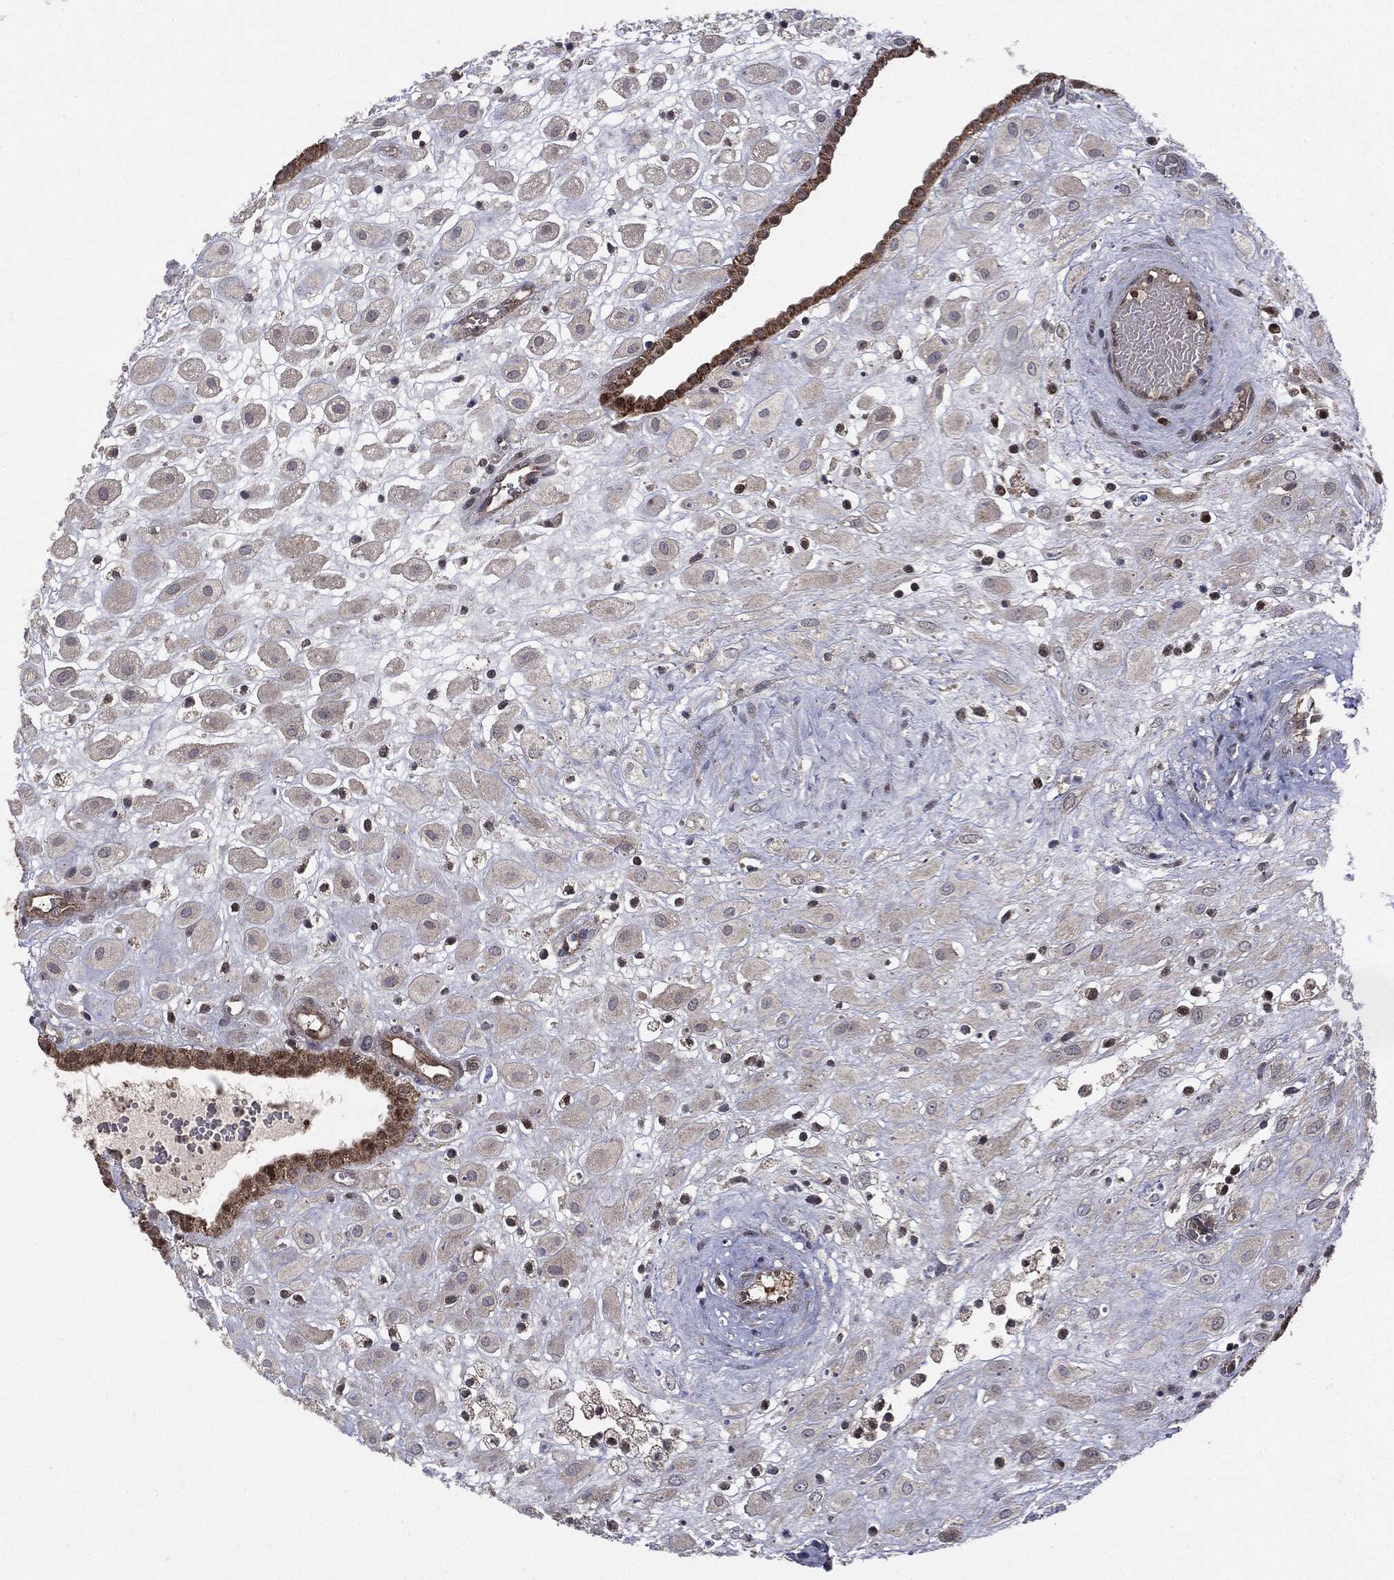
{"staining": {"intensity": "negative", "quantity": "none", "location": "none"}, "tissue": "placenta", "cell_type": "Decidual cells", "image_type": "normal", "snomed": [{"axis": "morphology", "description": "Normal tissue, NOS"}, {"axis": "topography", "description": "Placenta"}], "caption": "Immunohistochemistry image of normal human placenta stained for a protein (brown), which exhibits no positivity in decidual cells.", "gene": "PTPA", "patient": {"sex": "female", "age": 24}}